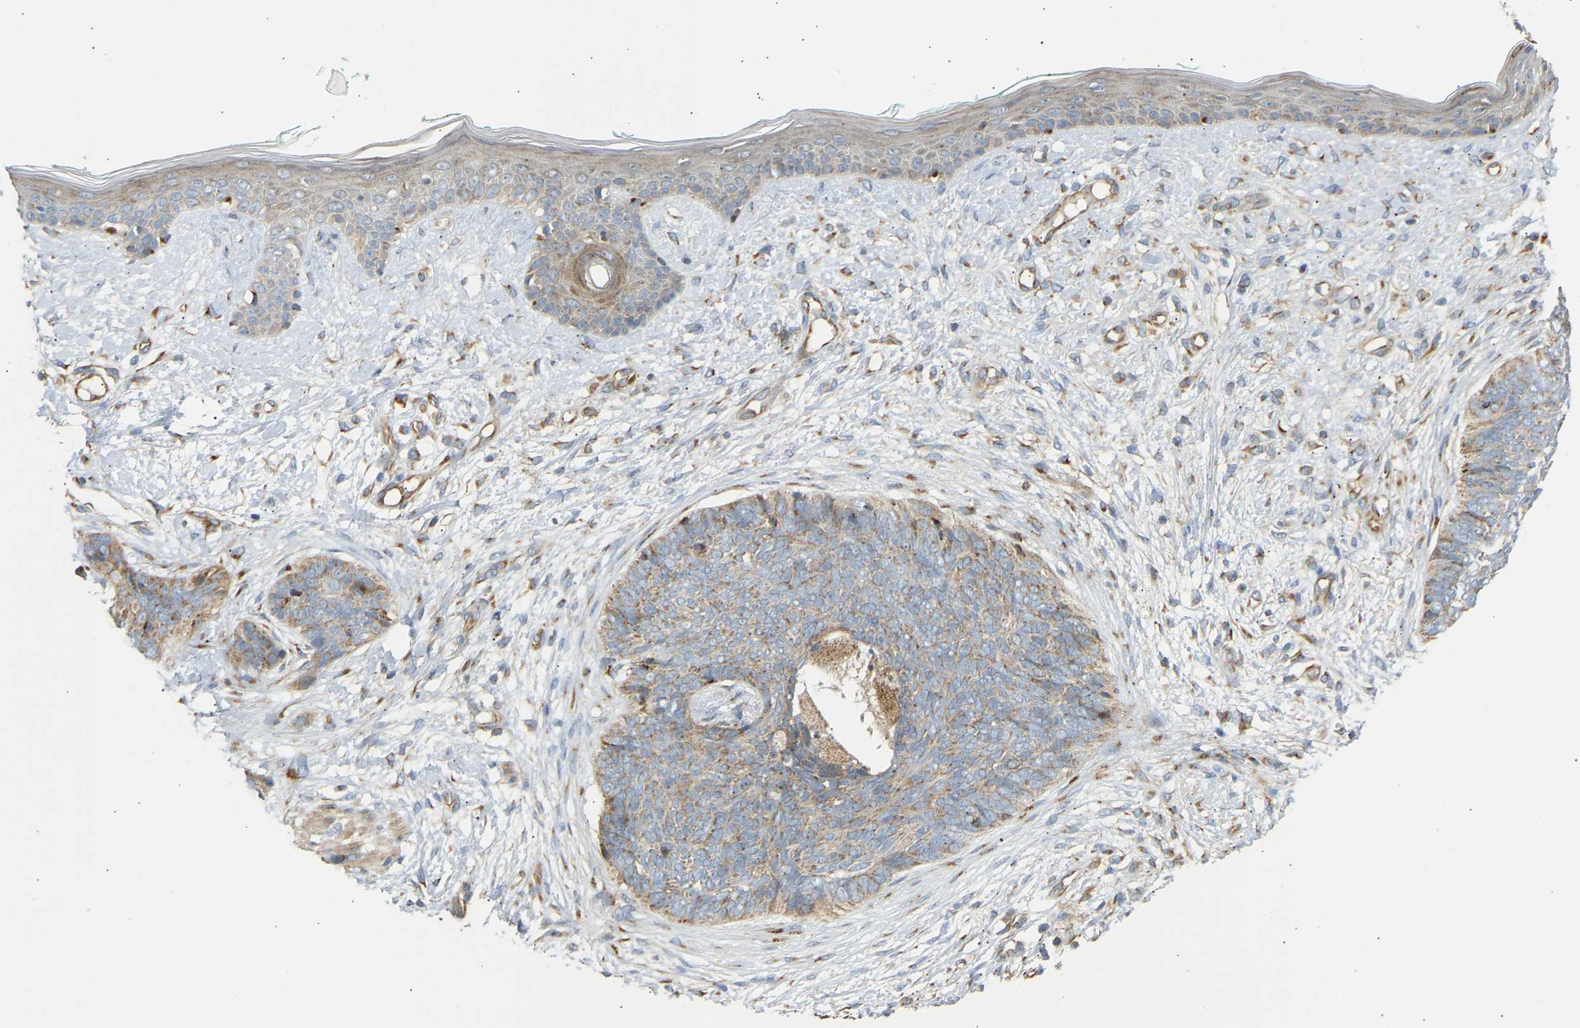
{"staining": {"intensity": "moderate", "quantity": ">75%", "location": "cytoplasmic/membranous"}, "tissue": "skin cancer", "cell_type": "Tumor cells", "image_type": "cancer", "snomed": [{"axis": "morphology", "description": "Basal cell carcinoma"}, {"axis": "topography", "description": "Skin"}], "caption": "Immunohistochemical staining of human skin cancer reveals moderate cytoplasmic/membranous protein expression in approximately >75% of tumor cells. Nuclei are stained in blue.", "gene": "YIPF2", "patient": {"sex": "female", "age": 84}}